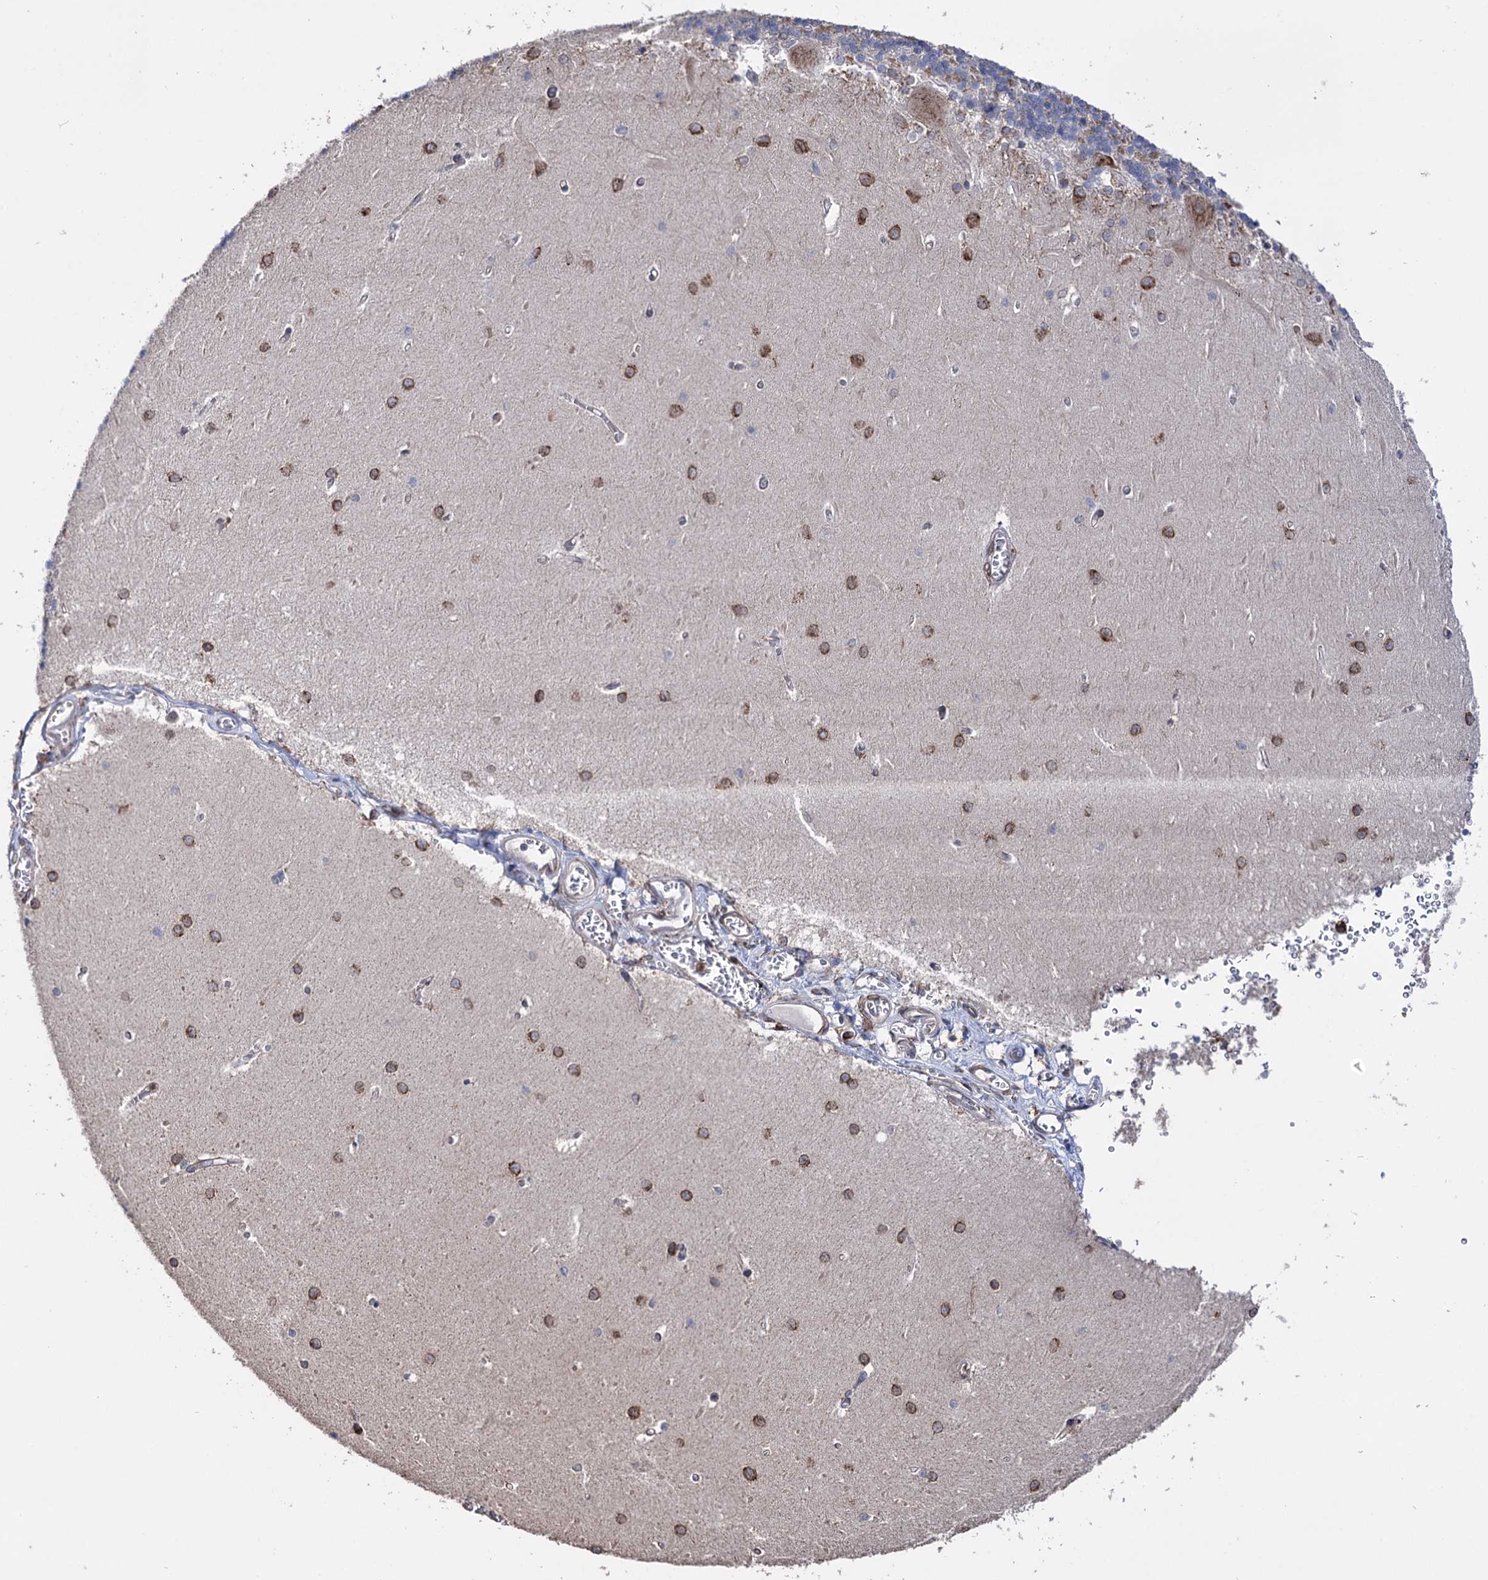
{"staining": {"intensity": "negative", "quantity": "none", "location": "none"}, "tissue": "cerebellum", "cell_type": "Cells in granular layer", "image_type": "normal", "snomed": [{"axis": "morphology", "description": "Normal tissue, NOS"}, {"axis": "topography", "description": "Cerebellum"}], "caption": "There is no significant expression in cells in granular layer of cerebellum. The staining is performed using DAB brown chromogen with nuclei counter-stained in using hematoxylin.", "gene": "CDAN1", "patient": {"sex": "male", "age": 37}}